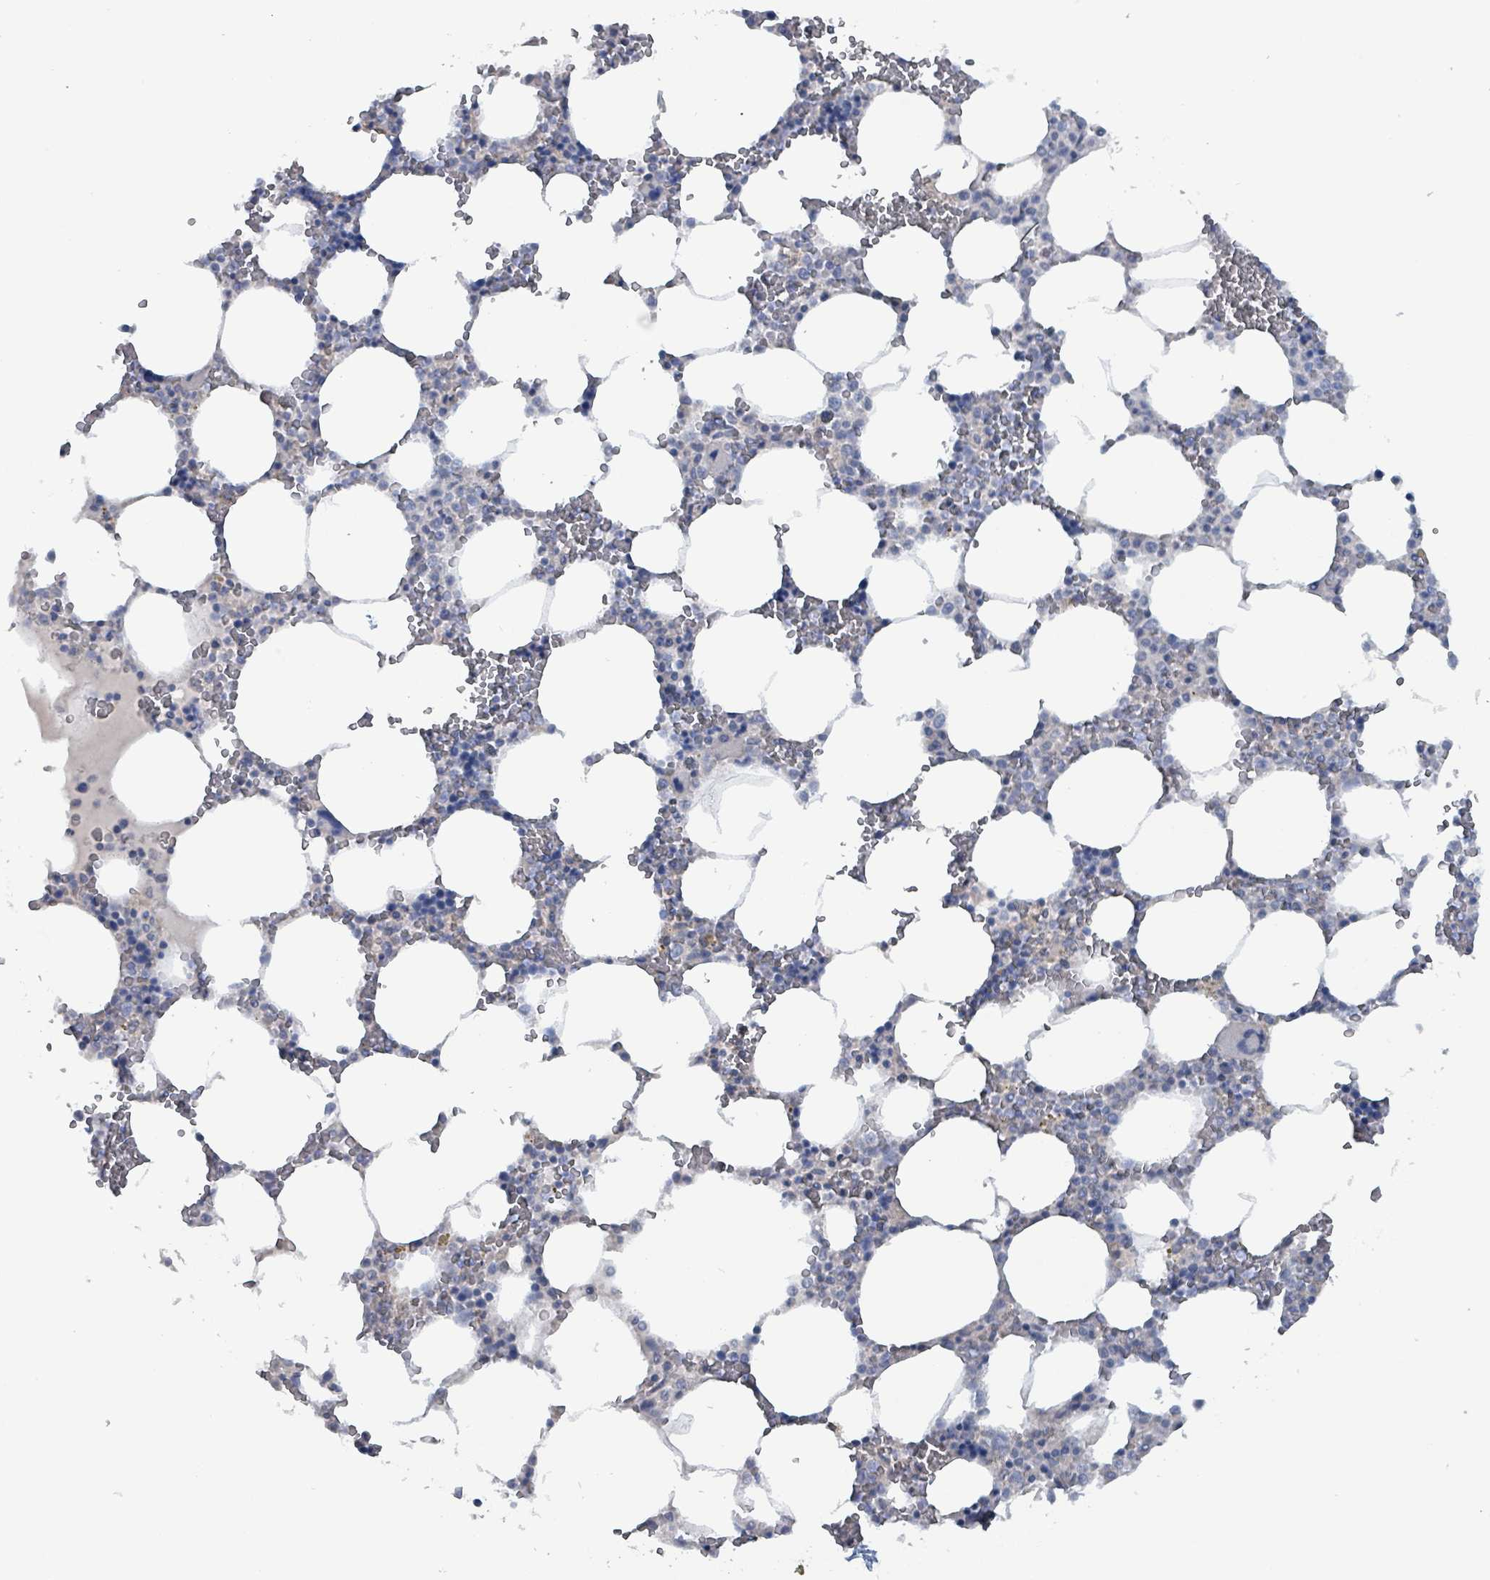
{"staining": {"intensity": "negative", "quantity": "none", "location": "none"}, "tissue": "bone marrow", "cell_type": "Hematopoietic cells", "image_type": "normal", "snomed": [{"axis": "morphology", "description": "Normal tissue, NOS"}, {"axis": "topography", "description": "Bone marrow"}], "caption": "This is a photomicrograph of immunohistochemistry staining of normal bone marrow, which shows no staining in hematopoietic cells.", "gene": "TAAR5", "patient": {"sex": "male", "age": 64}}